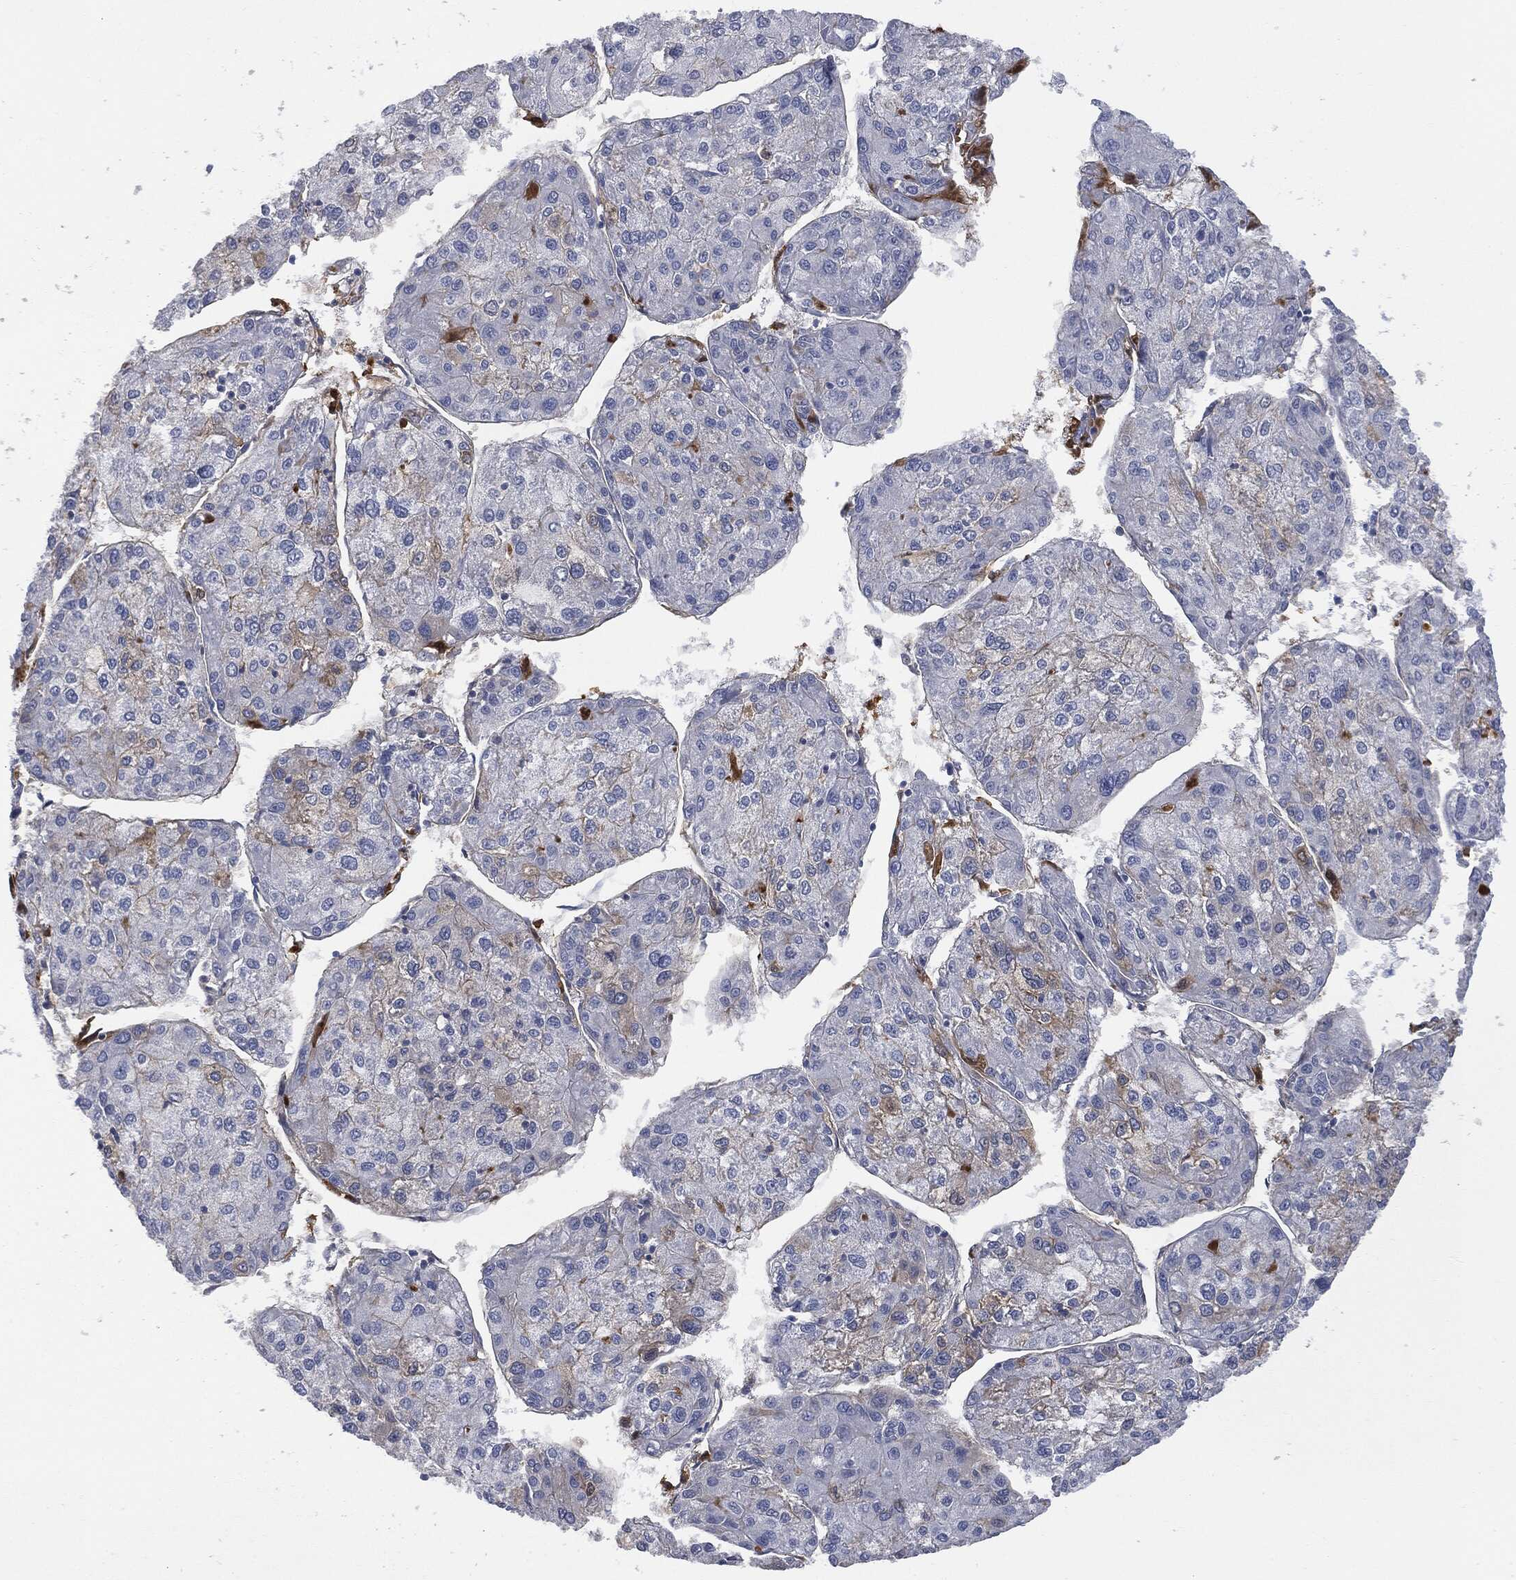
{"staining": {"intensity": "weak", "quantity": "<25%", "location": "cytoplasmic/membranous"}, "tissue": "liver cancer", "cell_type": "Tumor cells", "image_type": "cancer", "snomed": [{"axis": "morphology", "description": "Carcinoma, Hepatocellular, NOS"}, {"axis": "topography", "description": "Liver"}], "caption": "This is a image of immunohistochemistry (IHC) staining of liver hepatocellular carcinoma, which shows no expression in tumor cells.", "gene": "BTK", "patient": {"sex": "male", "age": 72}}